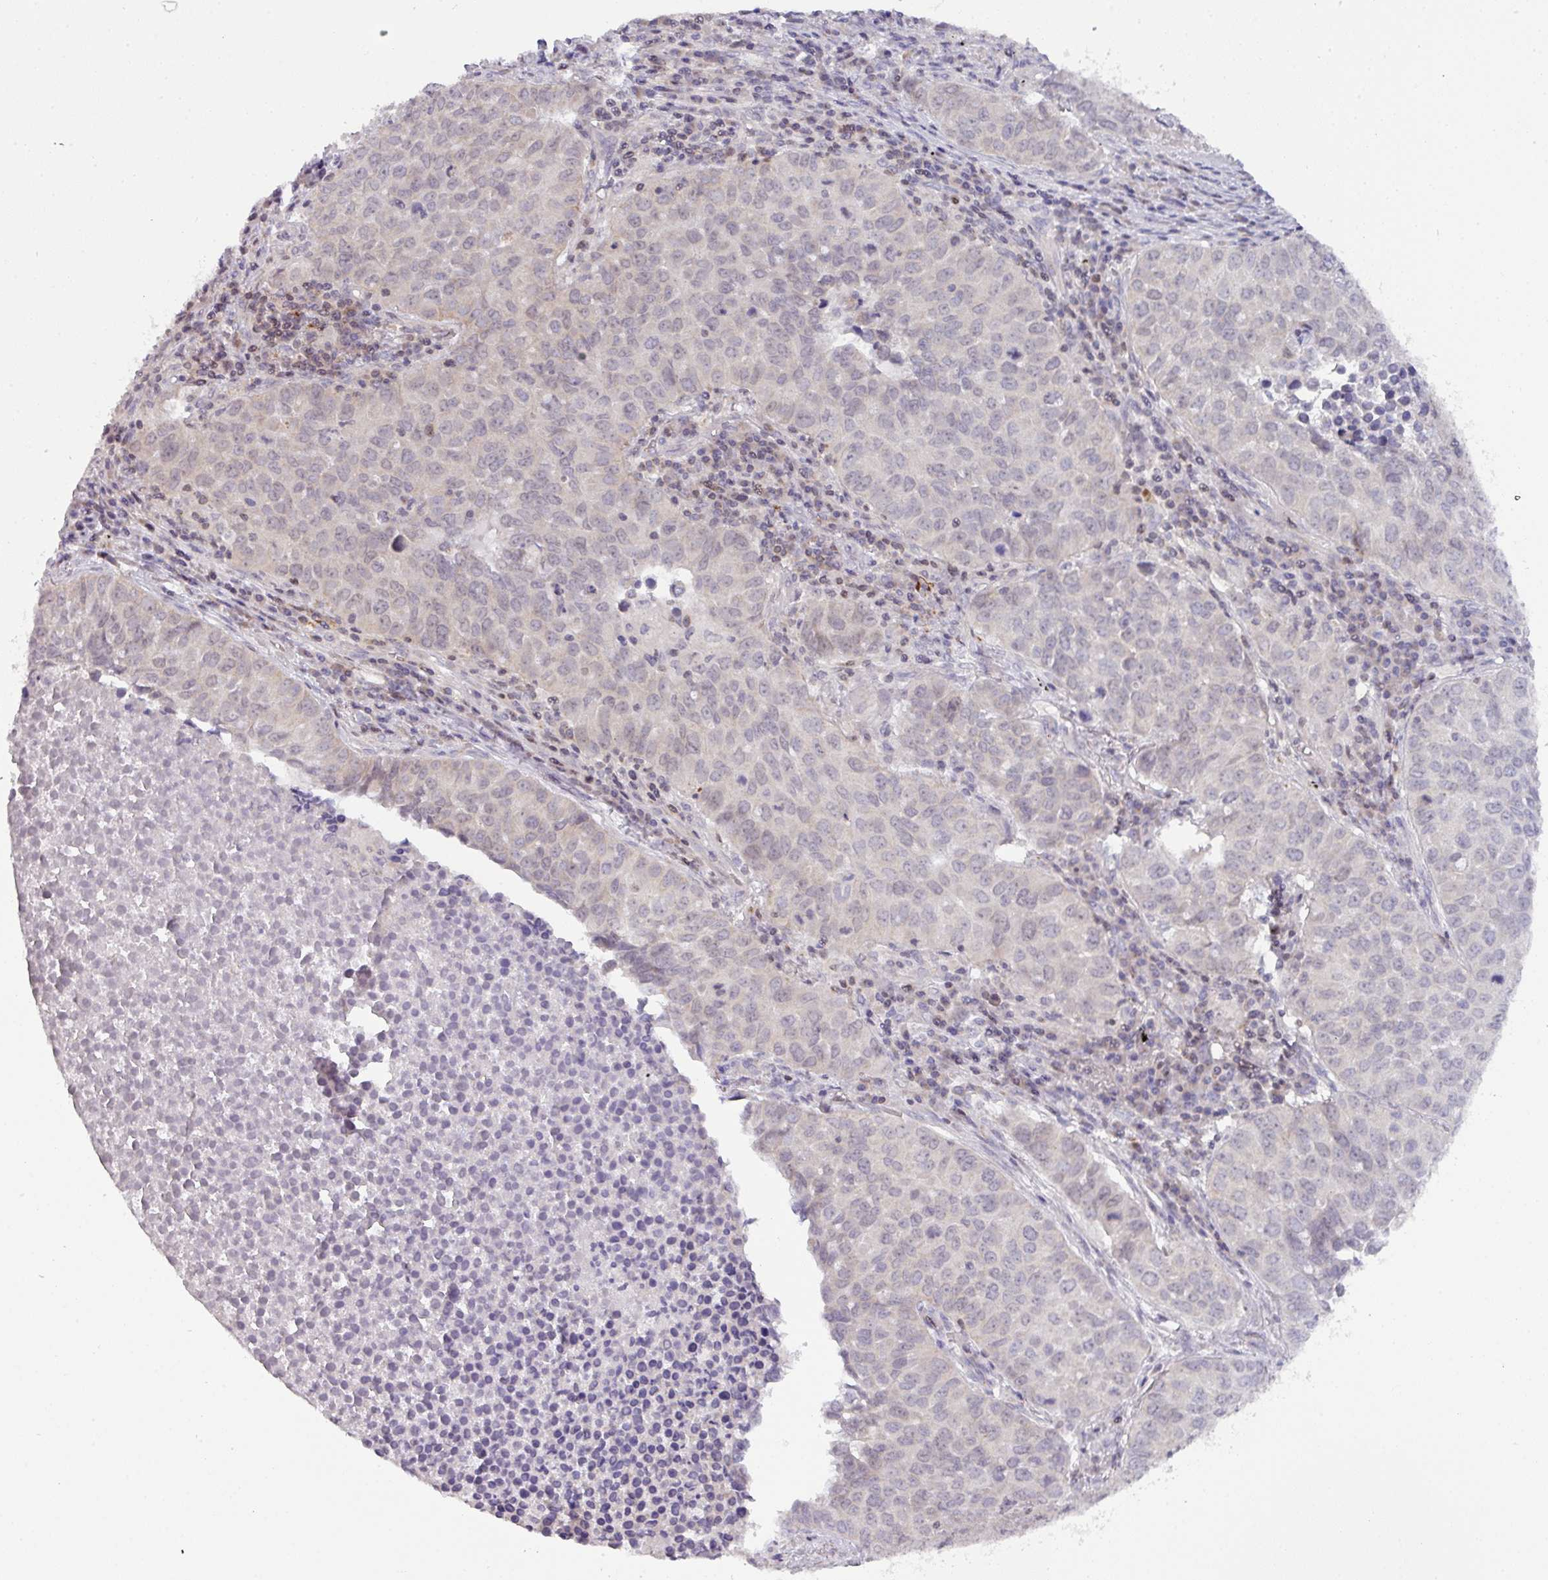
{"staining": {"intensity": "negative", "quantity": "none", "location": "none"}, "tissue": "lung cancer", "cell_type": "Tumor cells", "image_type": "cancer", "snomed": [{"axis": "morphology", "description": "Adenocarcinoma, NOS"}, {"axis": "topography", "description": "Lung"}], "caption": "Immunohistochemistry (IHC) histopathology image of human lung cancer stained for a protein (brown), which shows no expression in tumor cells.", "gene": "DCAF12L2", "patient": {"sex": "female", "age": 50}}